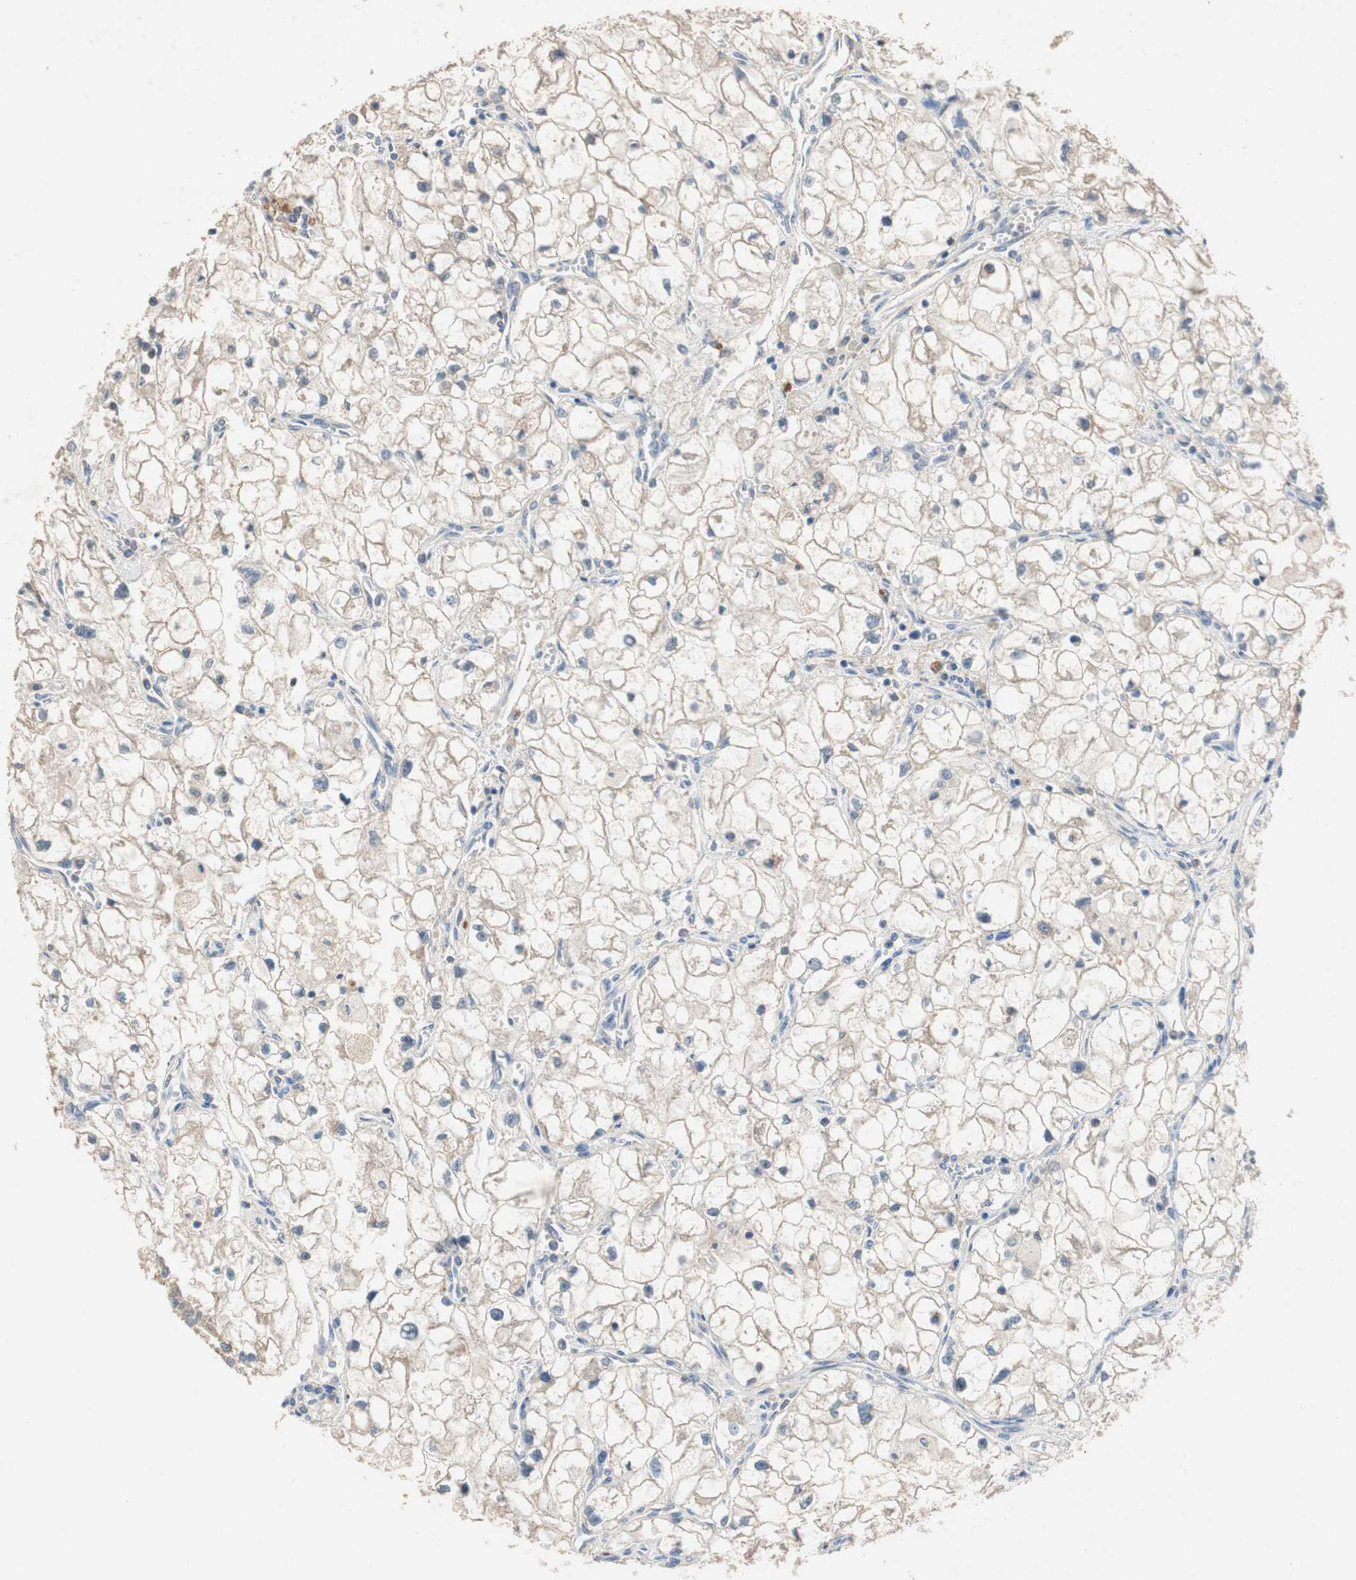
{"staining": {"intensity": "weak", "quantity": "25%-75%", "location": "cytoplasmic/membranous"}, "tissue": "renal cancer", "cell_type": "Tumor cells", "image_type": "cancer", "snomed": [{"axis": "morphology", "description": "Adenocarcinoma, NOS"}, {"axis": "topography", "description": "Kidney"}], "caption": "A brown stain highlights weak cytoplasmic/membranous positivity of a protein in adenocarcinoma (renal) tumor cells.", "gene": "ADAP1", "patient": {"sex": "female", "age": 70}}